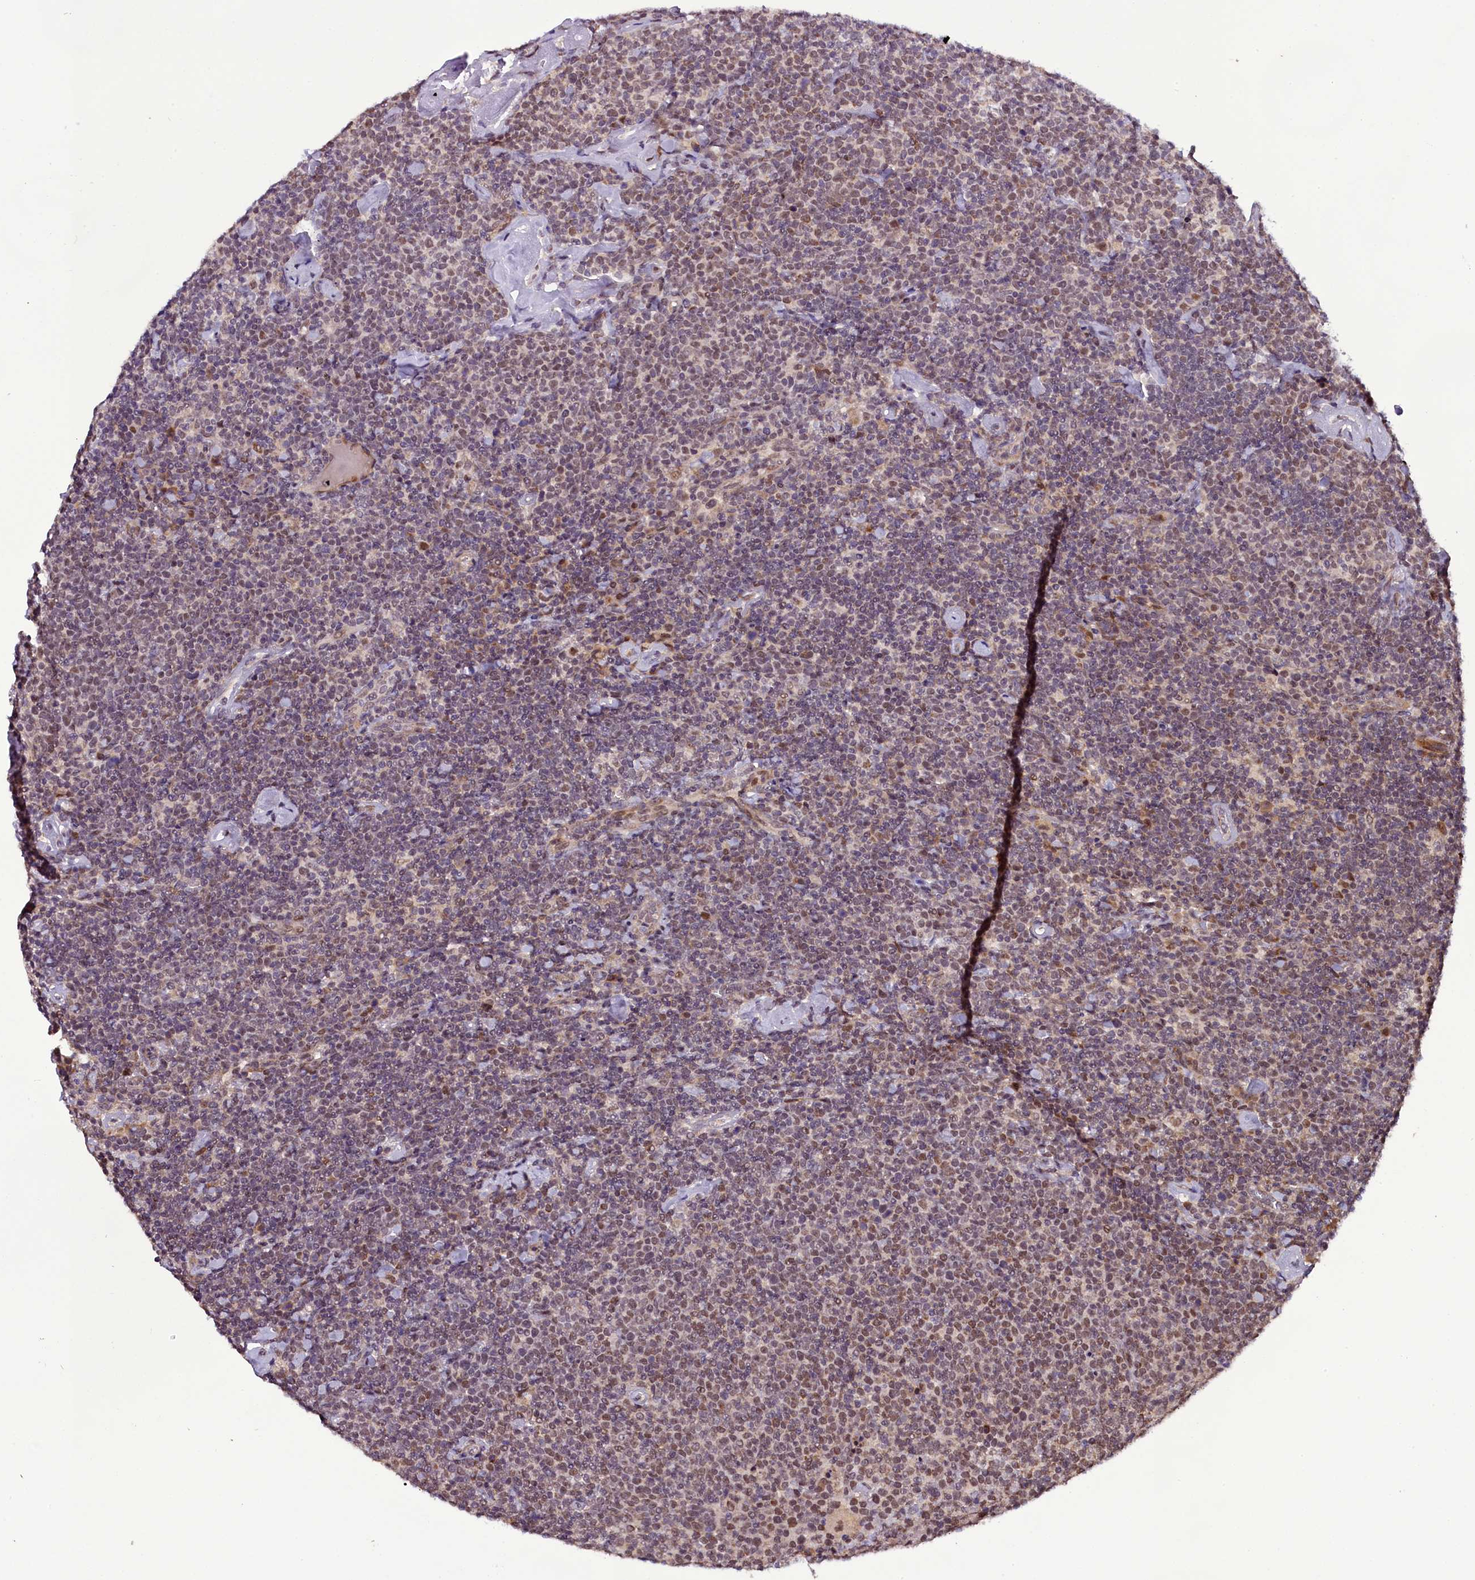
{"staining": {"intensity": "moderate", "quantity": "25%-75%", "location": "nuclear"}, "tissue": "lymphoma", "cell_type": "Tumor cells", "image_type": "cancer", "snomed": [{"axis": "morphology", "description": "Malignant lymphoma, non-Hodgkin's type, High grade"}, {"axis": "topography", "description": "Lymph node"}], "caption": "High-power microscopy captured an IHC photomicrograph of high-grade malignant lymphoma, non-Hodgkin's type, revealing moderate nuclear expression in approximately 25%-75% of tumor cells.", "gene": "RPUSD2", "patient": {"sex": "male", "age": 61}}